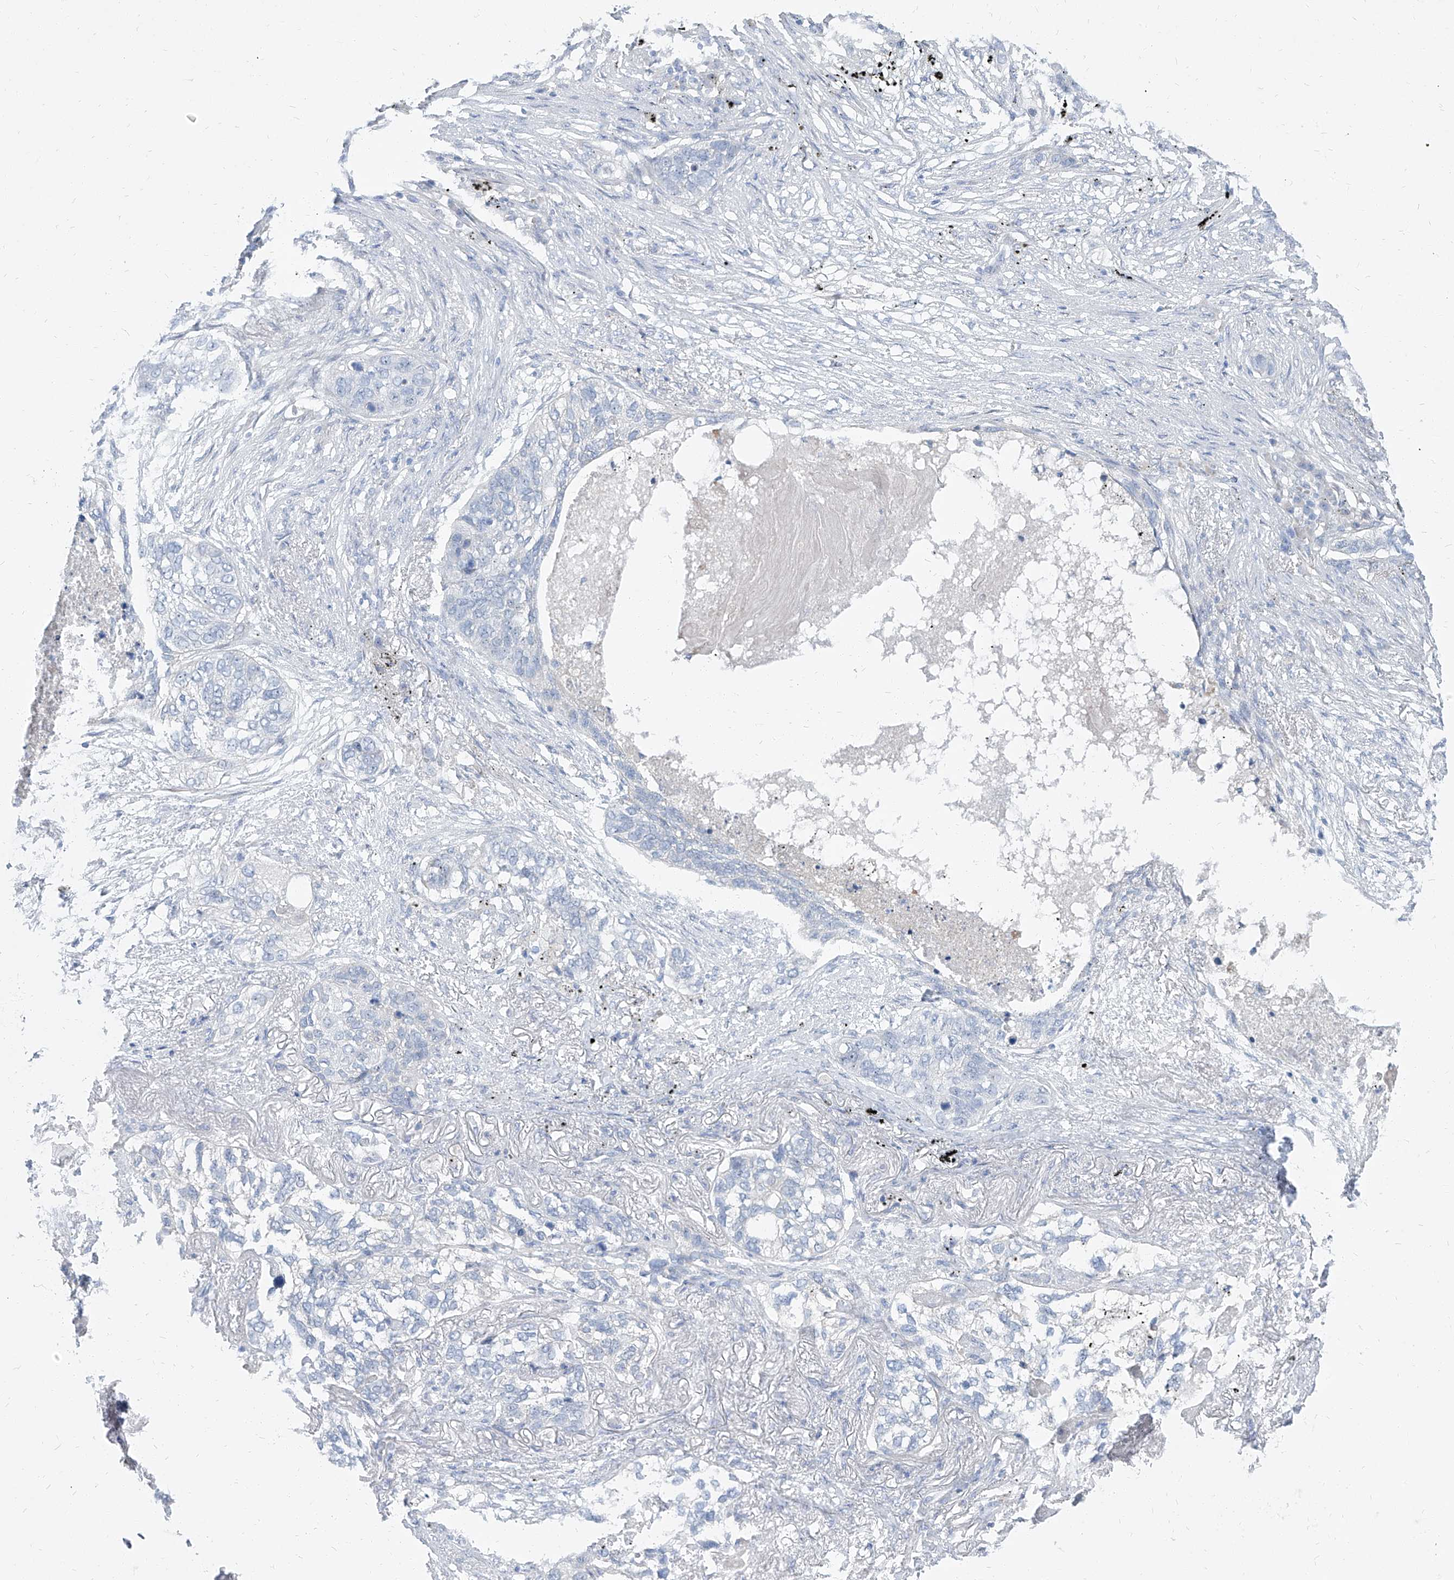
{"staining": {"intensity": "negative", "quantity": "none", "location": "none"}, "tissue": "lung cancer", "cell_type": "Tumor cells", "image_type": "cancer", "snomed": [{"axis": "morphology", "description": "Squamous cell carcinoma, NOS"}, {"axis": "topography", "description": "Lung"}], "caption": "Tumor cells show no significant protein positivity in squamous cell carcinoma (lung).", "gene": "TXLNB", "patient": {"sex": "female", "age": 63}}